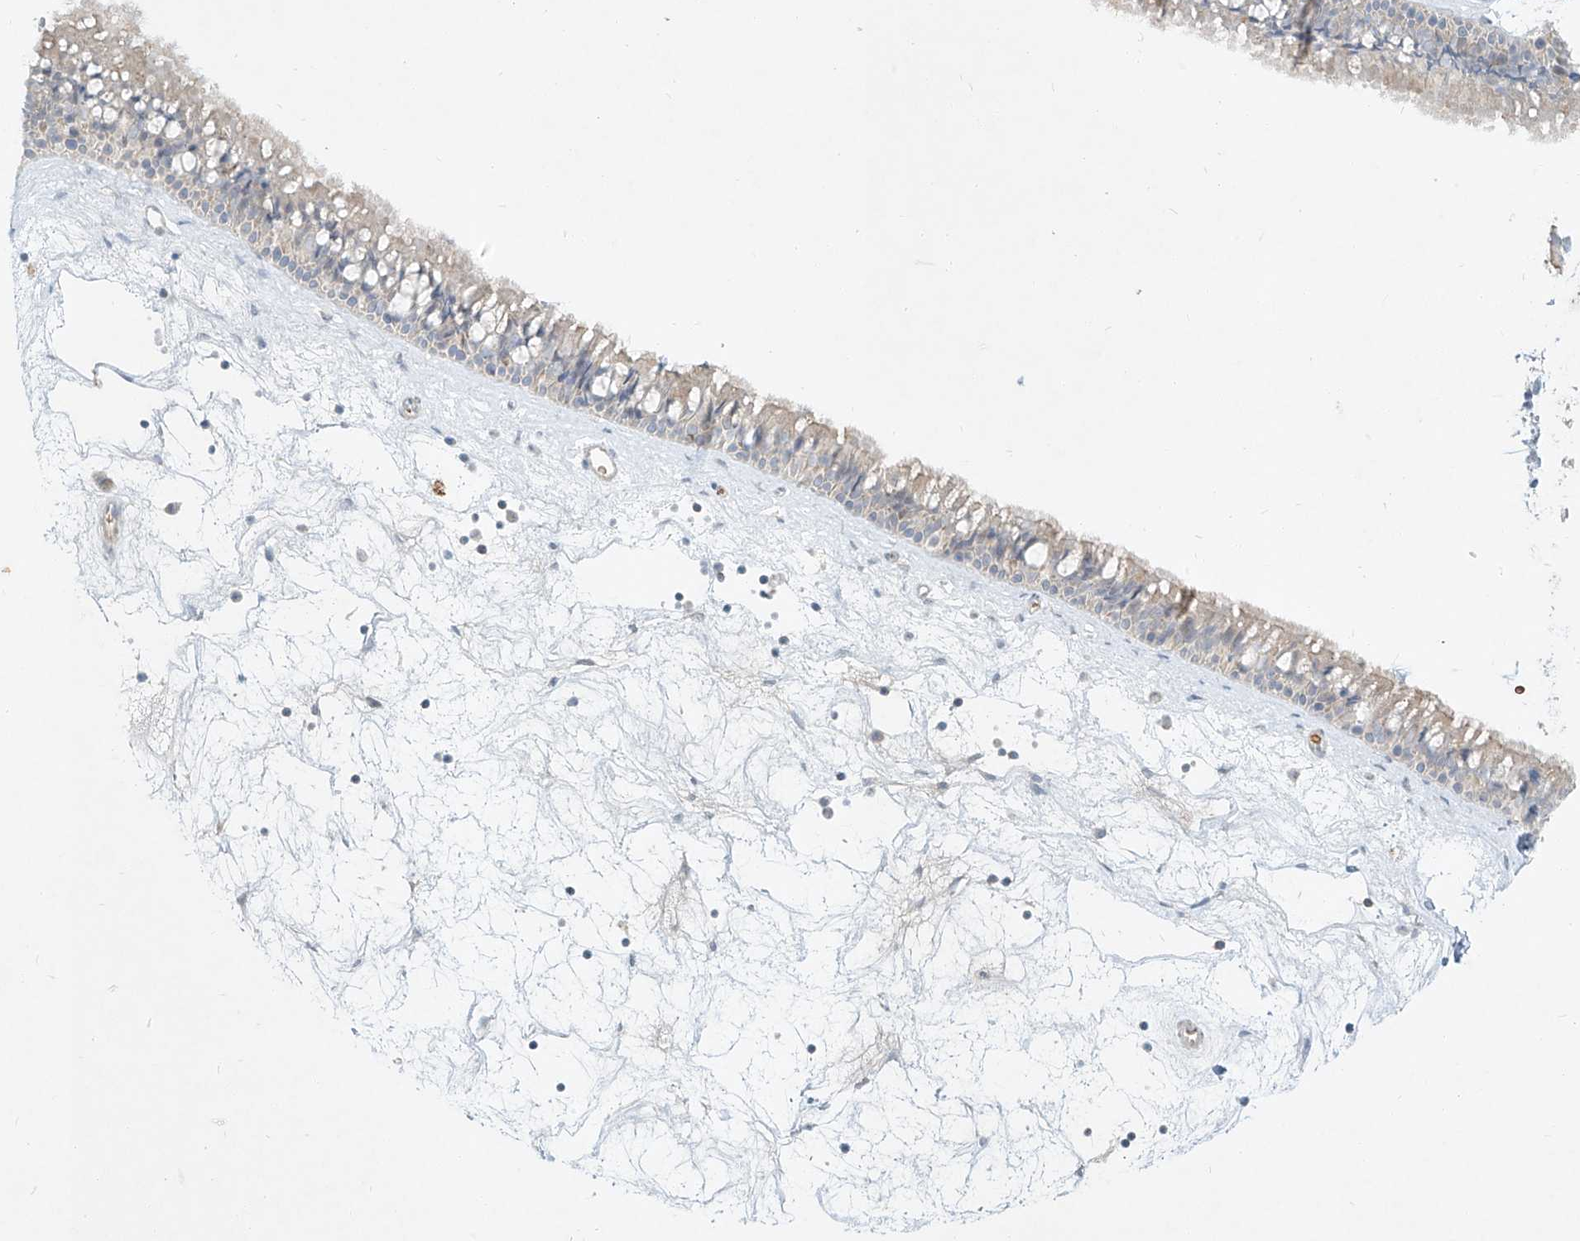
{"staining": {"intensity": "negative", "quantity": "none", "location": "none"}, "tissue": "nasopharynx", "cell_type": "Respiratory epithelial cells", "image_type": "normal", "snomed": [{"axis": "morphology", "description": "Normal tissue, NOS"}, {"axis": "topography", "description": "Nasopharynx"}], "caption": "Human nasopharynx stained for a protein using immunohistochemistry (IHC) shows no positivity in respiratory epithelial cells.", "gene": "SYTL3", "patient": {"sex": "male", "age": 64}}